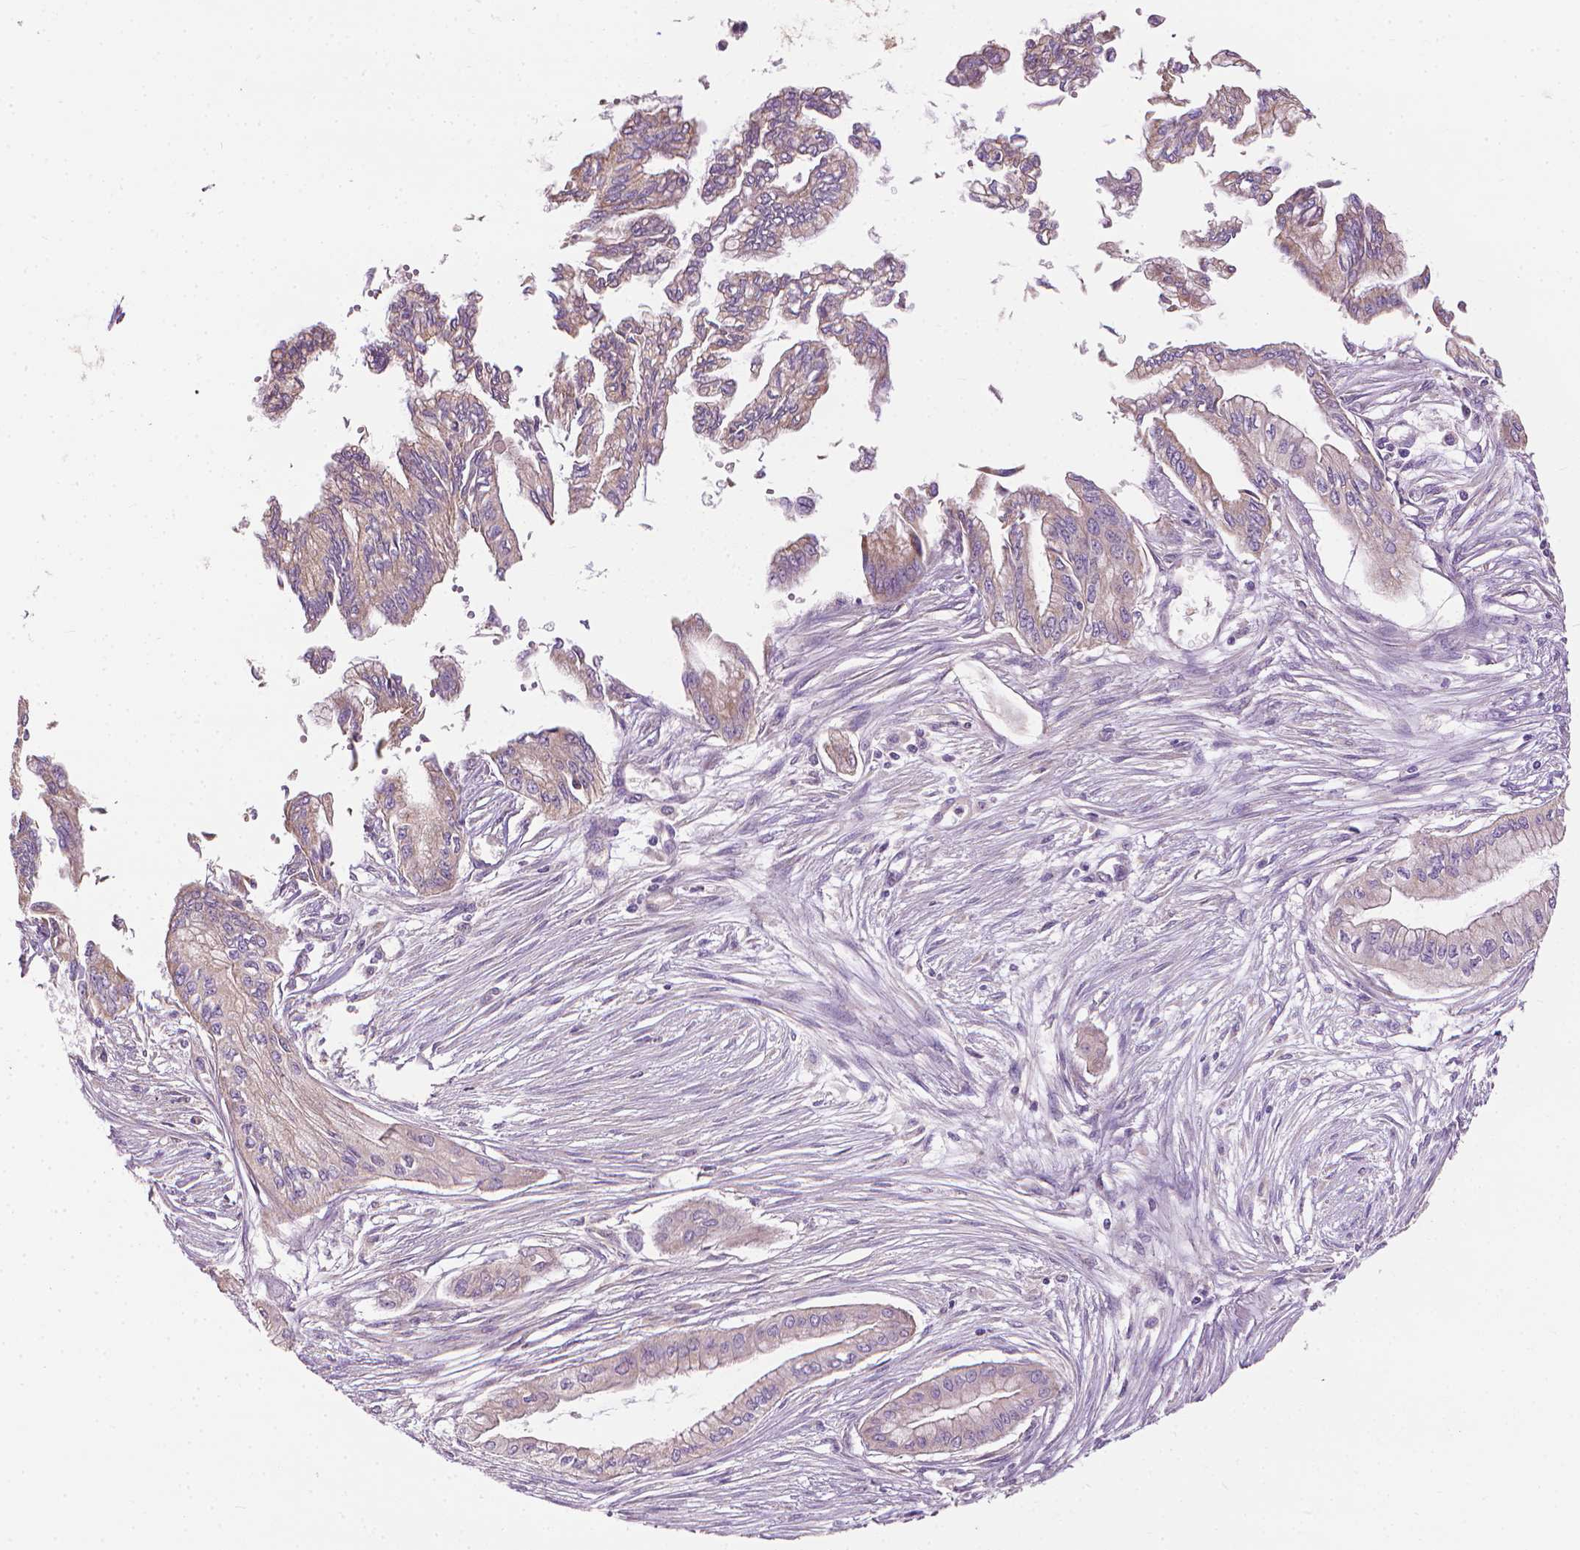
{"staining": {"intensity": "weak", "quantity": "<25%", "location": "cytoplasmic/membranous"}, "tissue": "pancreatic cancer", "cell_type": "Tumor cells", "image_type": "cancer", "snomed": [{"axis": "morphology", "description": "Adenocarcinoma, NOS"}, {"axis": "topography", "description": "Pancreas"}], "caption": "Tumor cells are negative for brown protein staining in pancreatic adenocarcinoma.", "gene": "RIIAD1", "patient": {"sex": "female", "age": 68}}